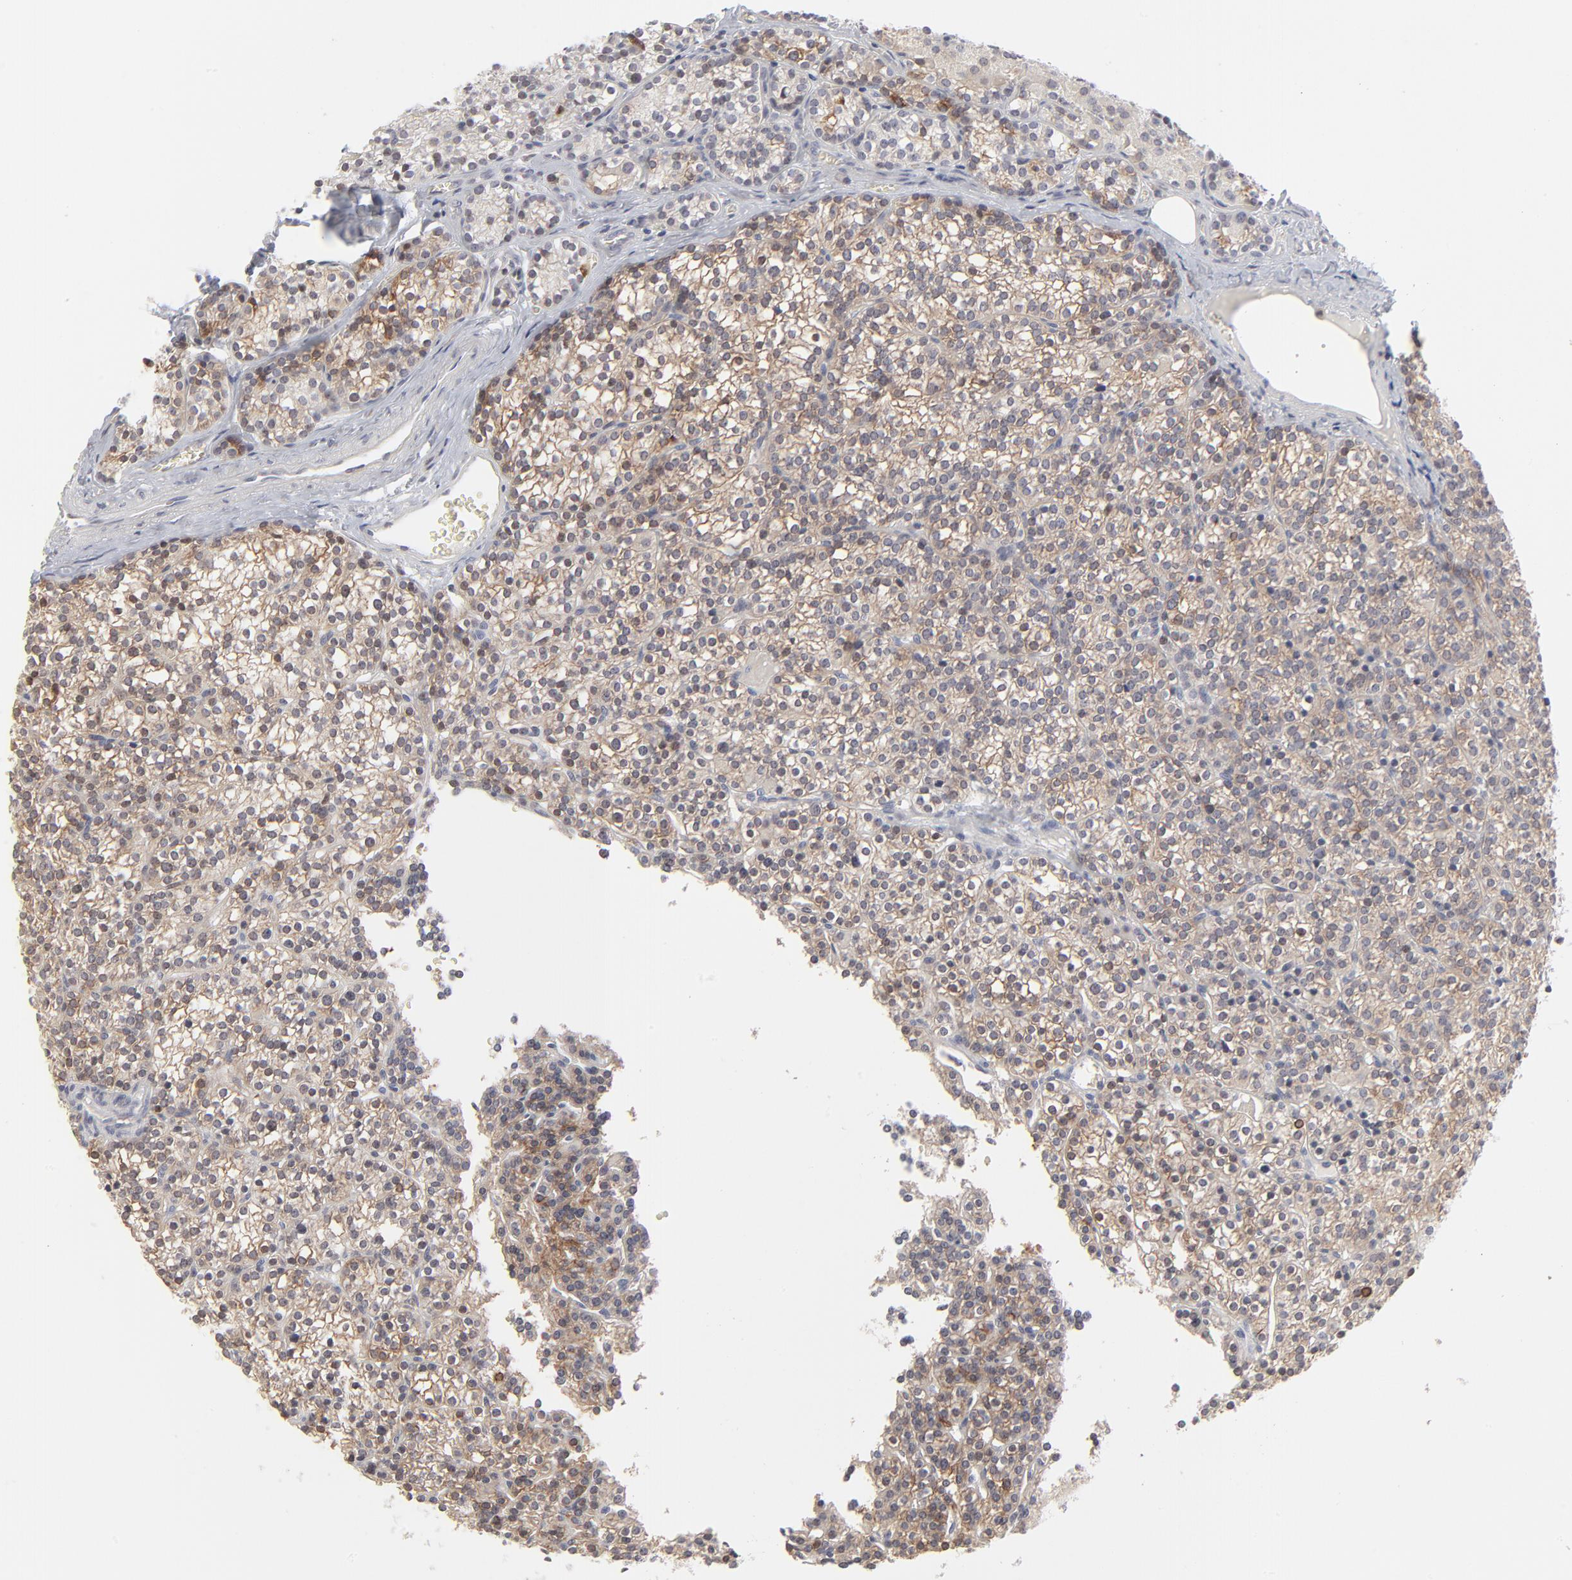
{"staining": {"intensity": "weak", "quantity": "25%-75%", "location": "cytoplasmic/membranous,nuclear"}, "tissue": "parathyroid gland", "cell_type": "Glandular cells", "image_type": "normal", "snomed": [{"axis": "morphology", "description": "Normal tissue, NOS"}, {"axis": "topography", "description": "Parathyroid gland"}], "caption": "IHC (DAB (3,3'-diaminobenzidine)) staining of normal human parathyroid gland reveals weak cytoplasmic/membranous,nuclear protein staining in approximately 25%-75% of glandular cells. (brown staining indicates protein expression, while blue staining denotes nuclei).", "gene": "AURKA", "patient": {"sex": "female", "age": 50}}